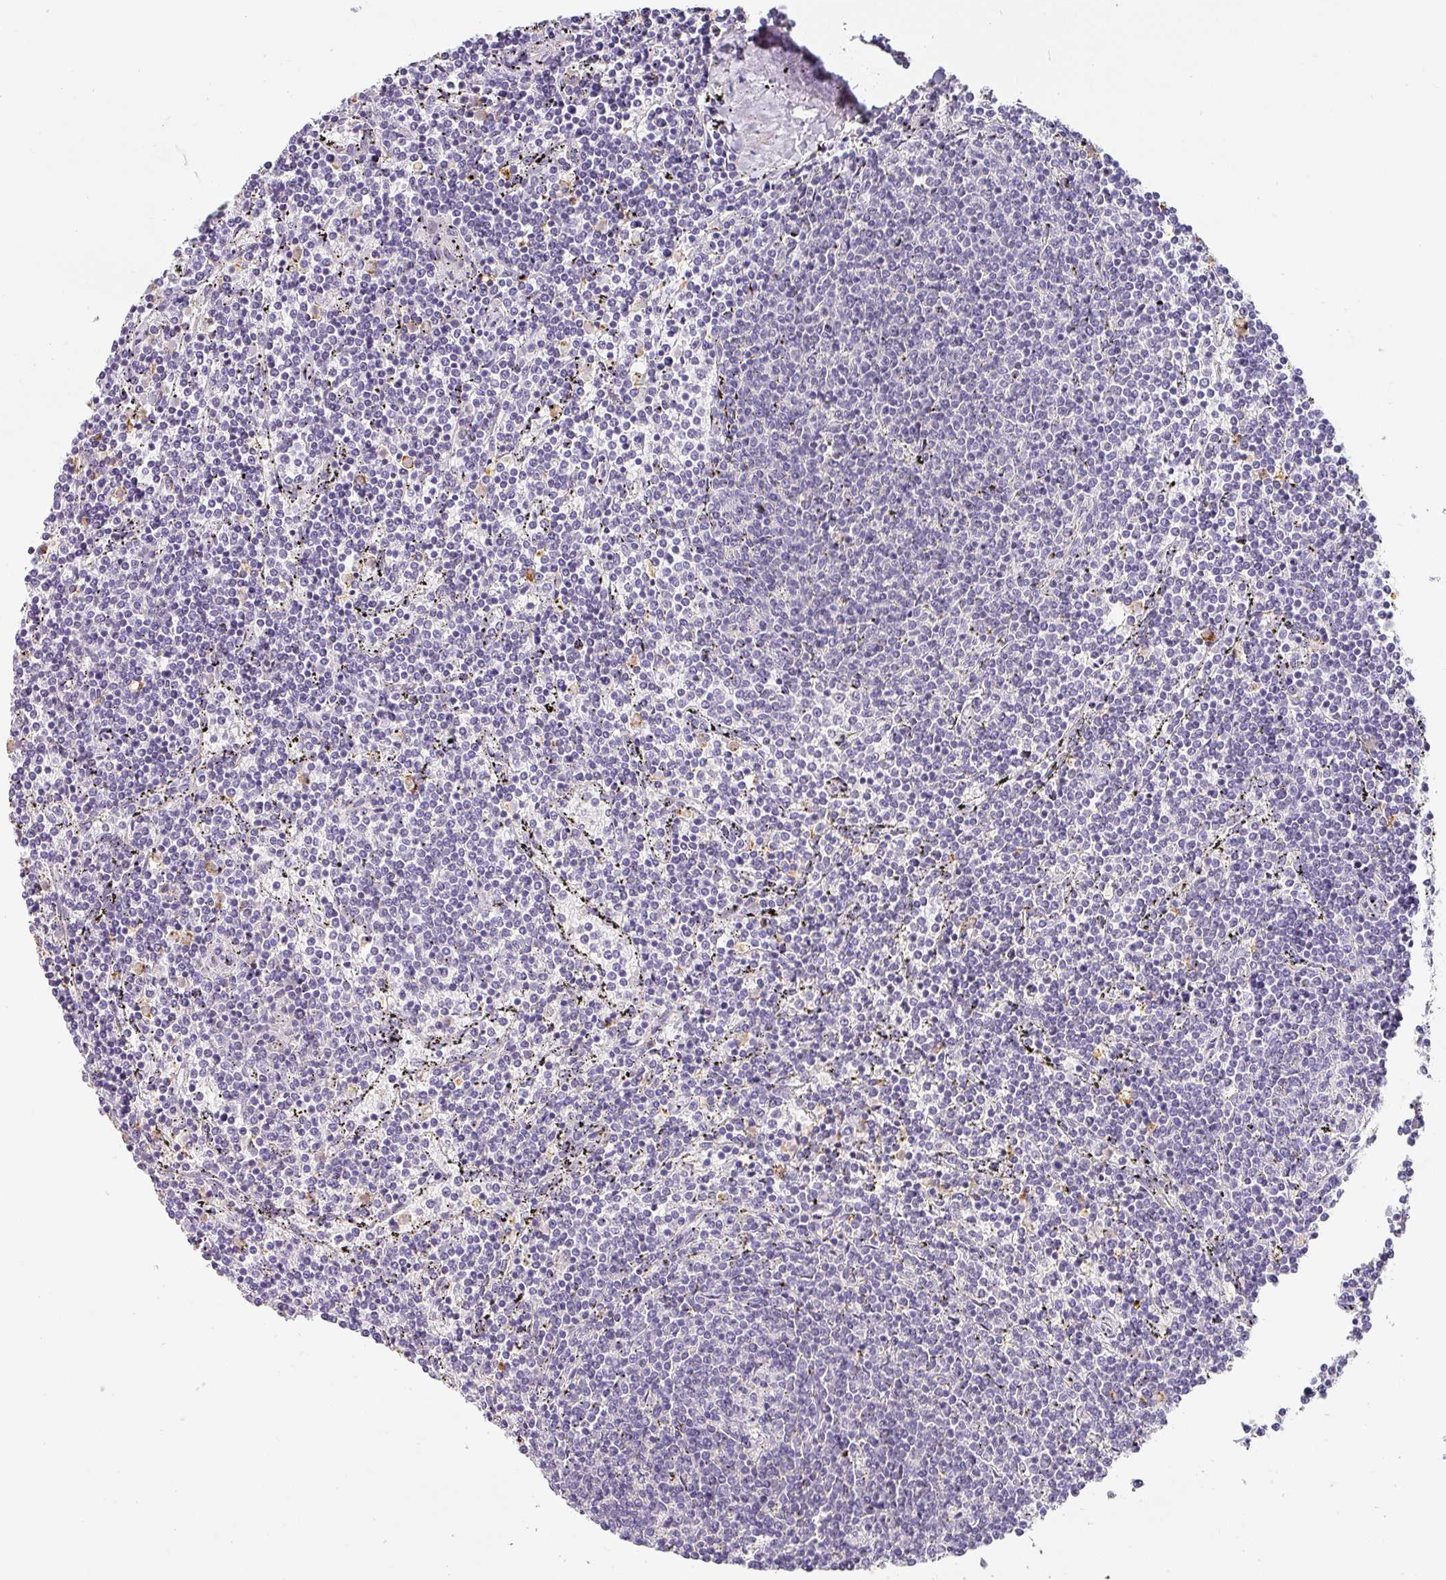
{"staining": {"intensity": "negative", "quantity": "none", "location": "none"}, "tissue": "lymphoma", "cell_type": "Tumor cells", "image_type": "cancer", "snomed": [{"axis": "morphology", "description": "Malignant lymphoma, non-Hodgkin's type, Low grade"}, {"axis": "topography", "description": "Spleen"}], "caption": "Malignant lymphoma, non-Hodgkin's type (low-grade) was stained to show a protein in brown. There is no significant positivity in tumor cells.", "gene": "BTLA", "patient": {"sex": "female", "age": 50}}